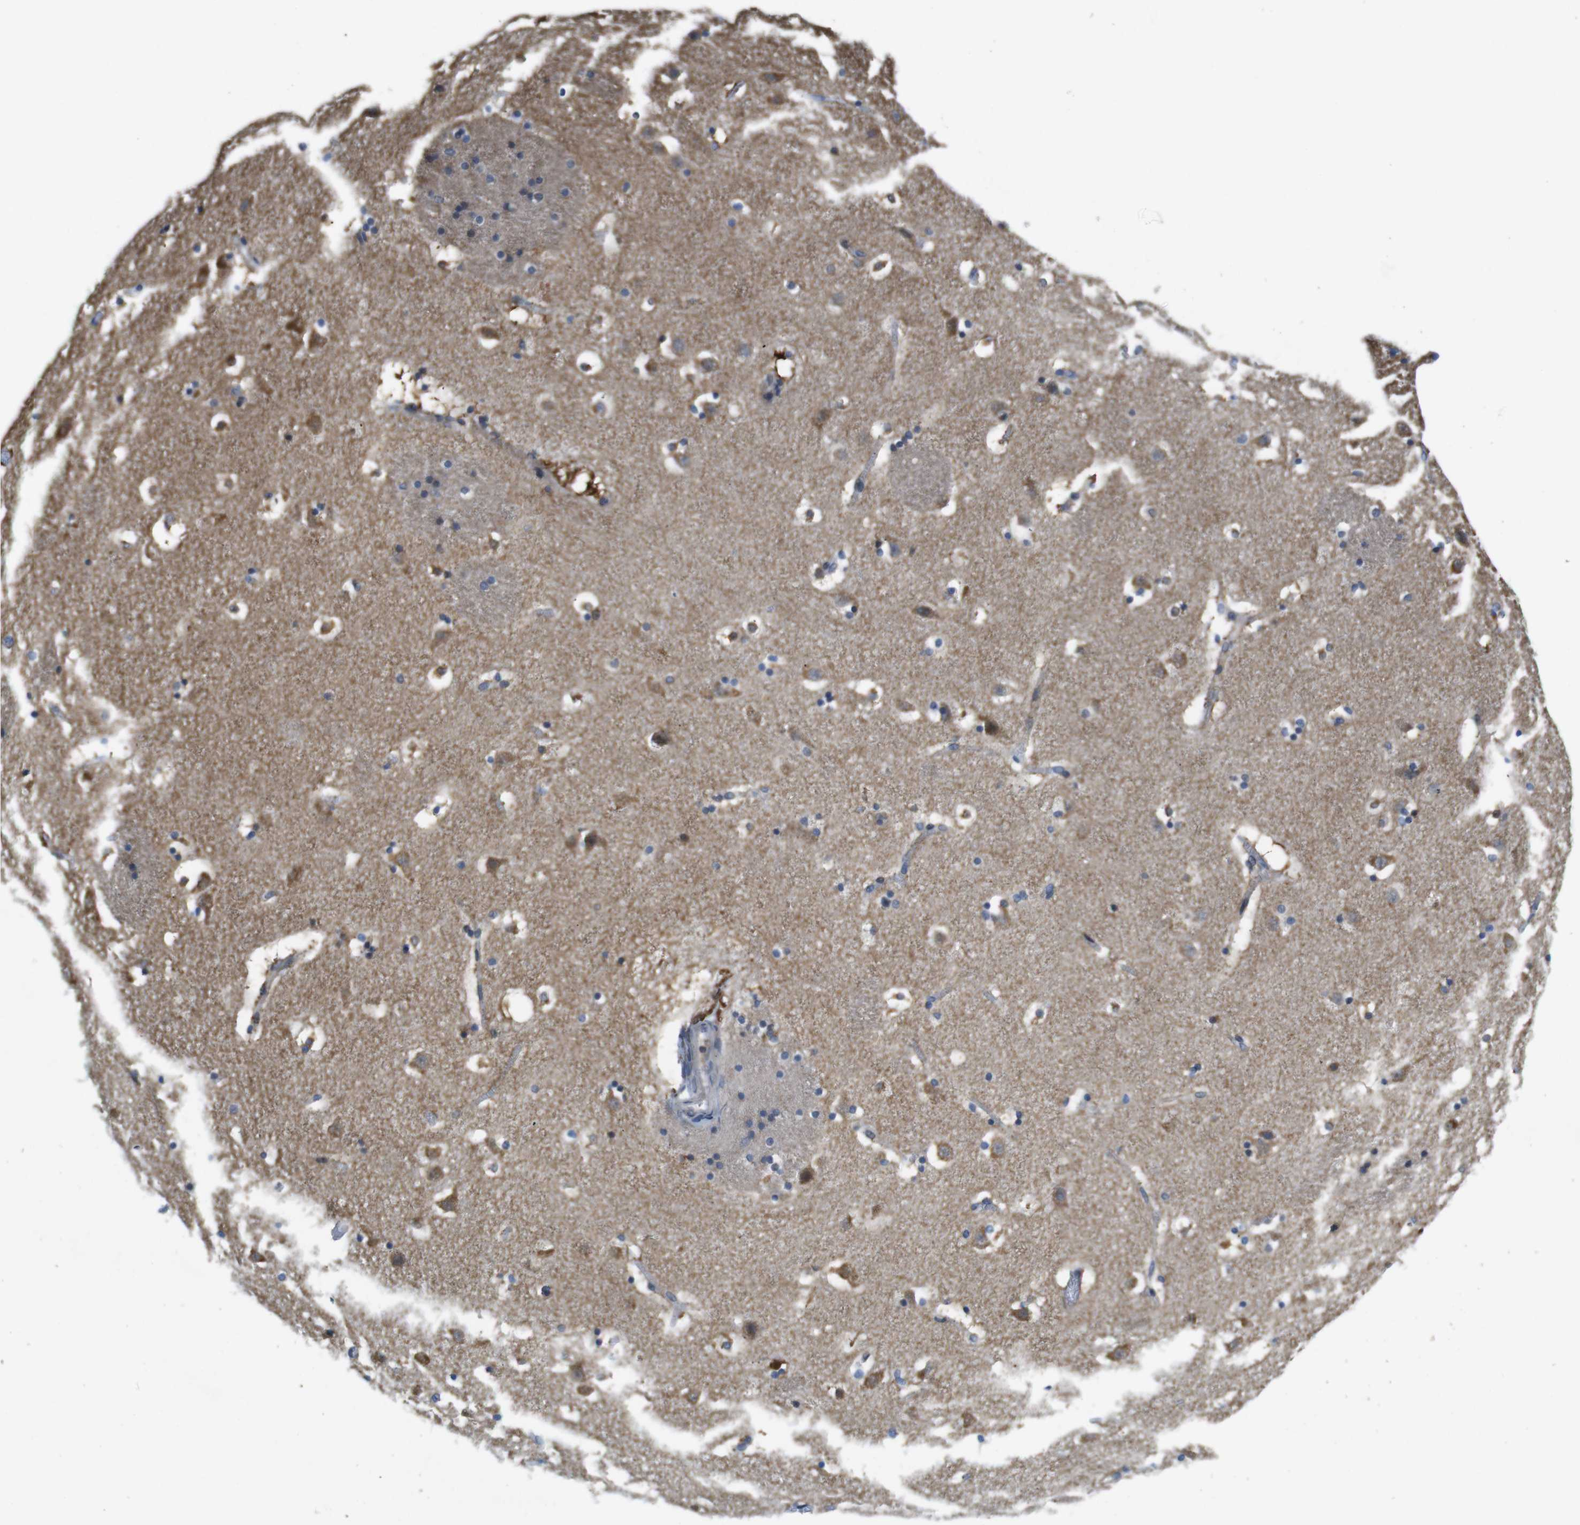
{"staining": {"intensity": "negative", "quantity": "none", "location": "none"}, "tissue": "caudate", "cell_type": "Glial cells", "image_type": "normal", "snomed": [{"axis": "morphology", "description": "Normal tissue, NOS"}, {"axis": "topography", "description": "Lateral ventricle wall"}], "caption": "A high-resolution micrograph shows IHC staining of normal caudate, which shows no significant expression in glial cells. (DAB (3,3'-diaminobenzidine) immunohistochemistry (IHC), high magnification).", "gene": "MARCHF1", "patient": {"sex": "male", "age": 45}}